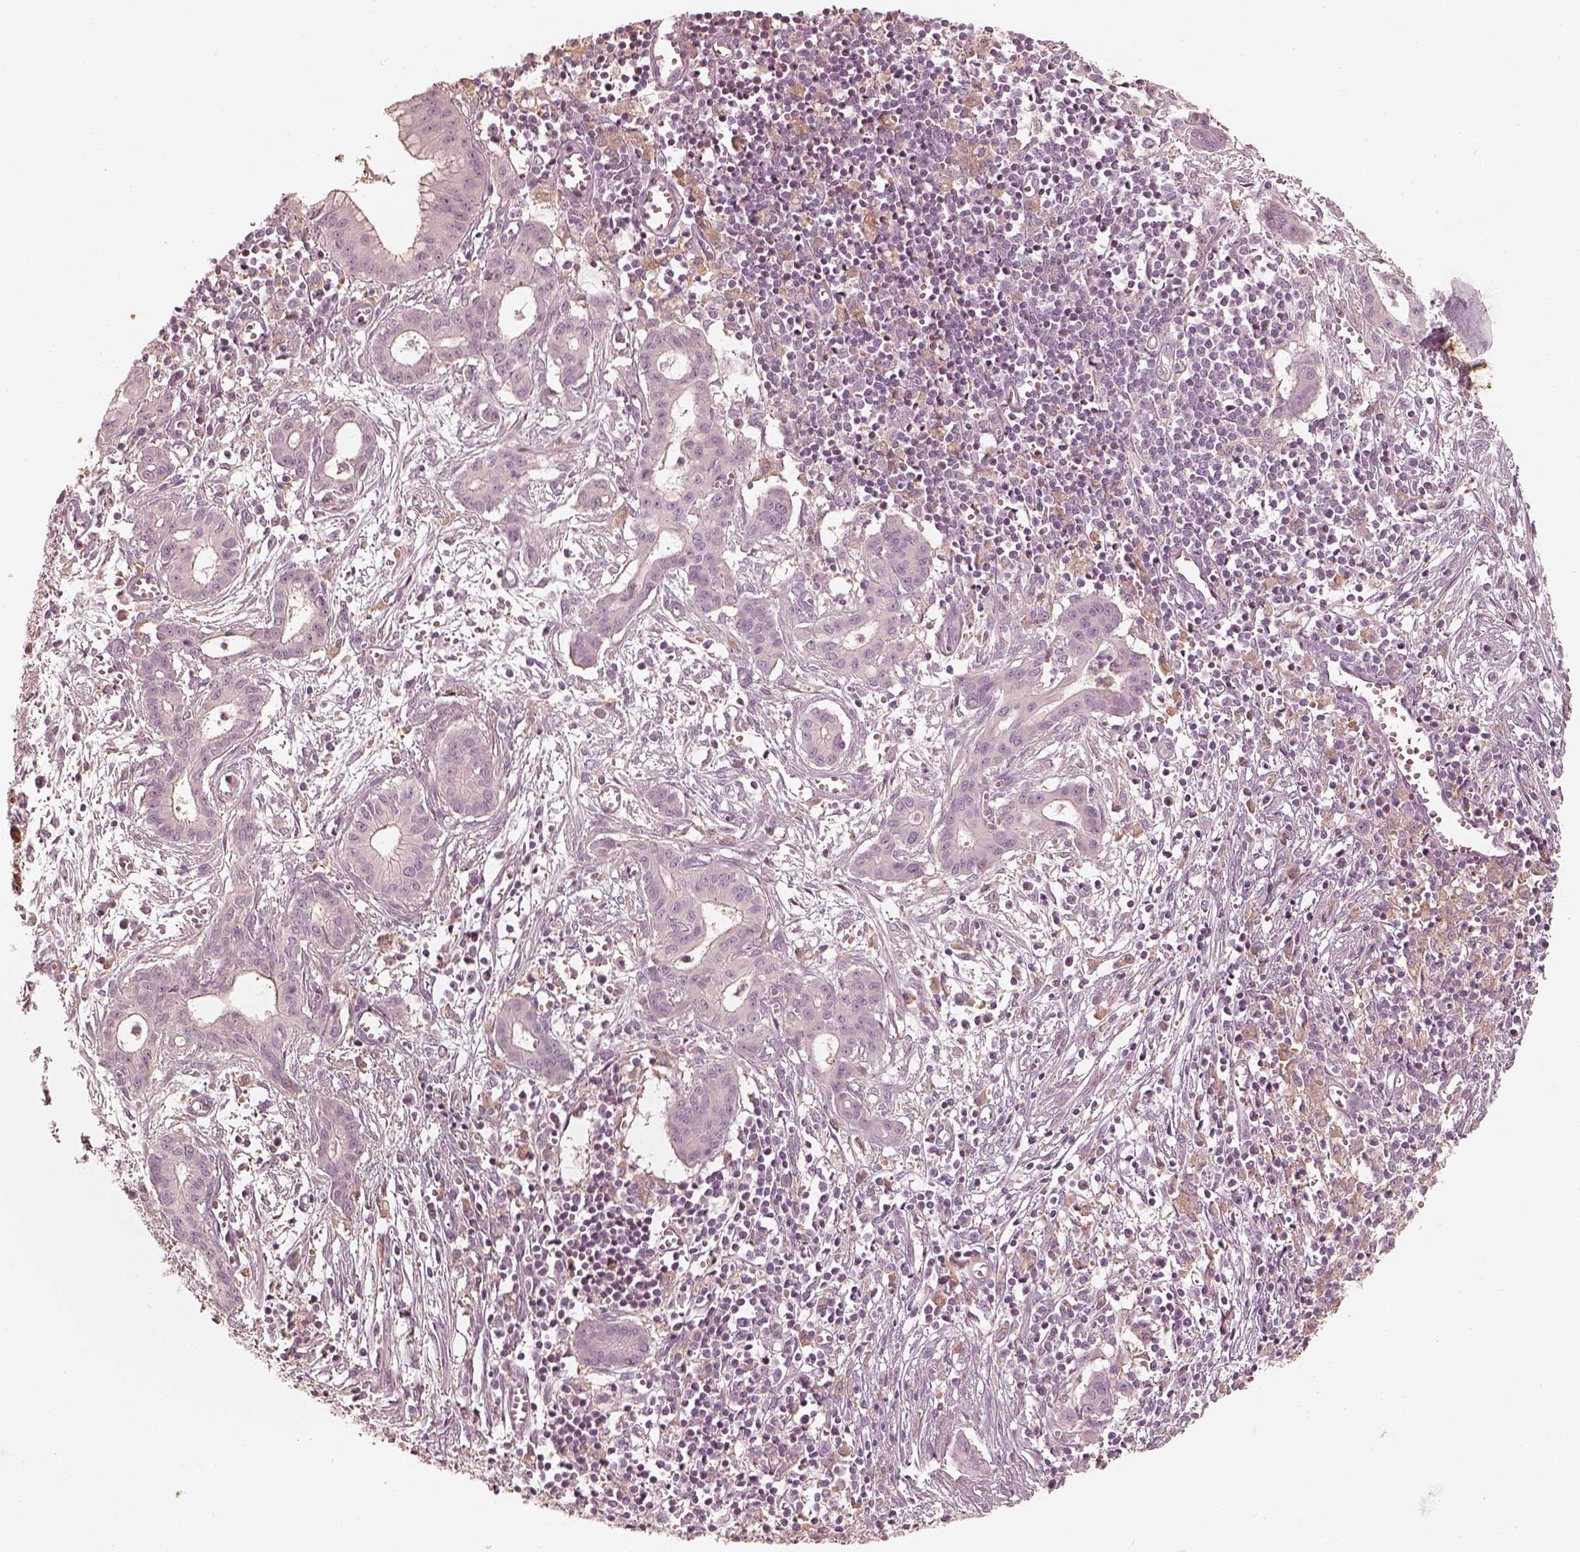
{"staining": {"intensity": "negative", "quantity": "none", "location": "none"}, "tissue": "pancreatic cancer", "cell_type": "Tumor cells", "image_type": "cancer", "snomed": [{"axis": "morphology", "description": "Adenocarcinoma, NOS"}, {"axis": "topography", "description": "Pancreas"}], "caption": "Pancreatic cancer (adenocarcinoma) stained for a protein using immunohistochemistry (IHC) shows no positivity tumor cells.", "gene": "FMNL2", "patient": {"sex": "male", "age": 48}}